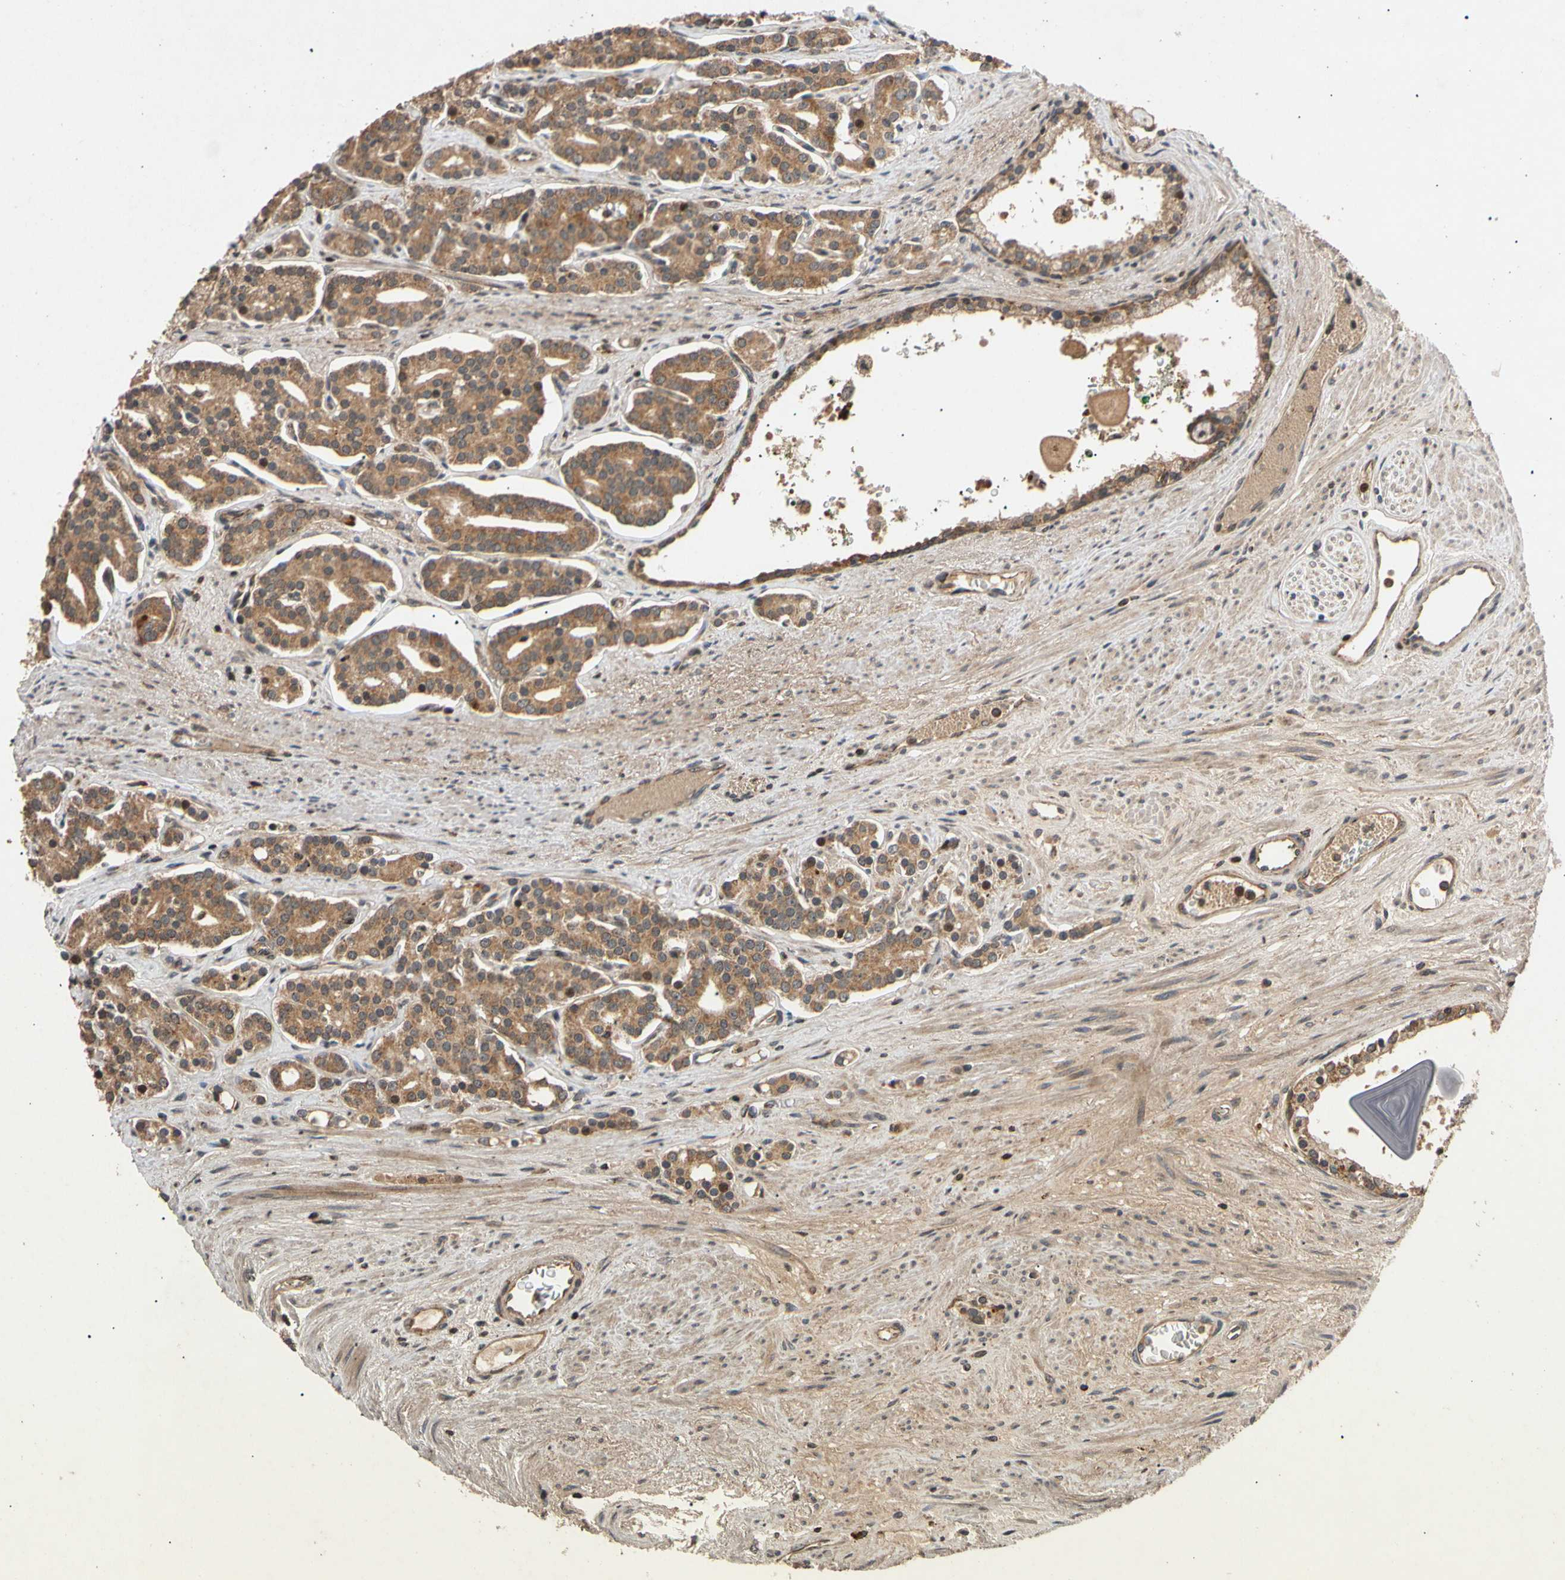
{"staining": {"intensity": "moderate", "quantity": ">75%", "location": "cytoplasmic/membranous"}, "tissue": "prostate cancer", "cell_type": "Tumor cells", "image_type": "cancer", "snomed": [{"axis": "morphology", "description": "Adenocarcinoma, Low grade"}, {"axis": "topography", "description": "Prostate"}], "caption": "Prostate cancer tissue reveals moderate cytoplasmic/membranous positivity in approximately >75% of tumor cells, visualized by immunohistochemistry.", "gene": "MRPS22", "patient": {"sex": "male", "age": 63}}